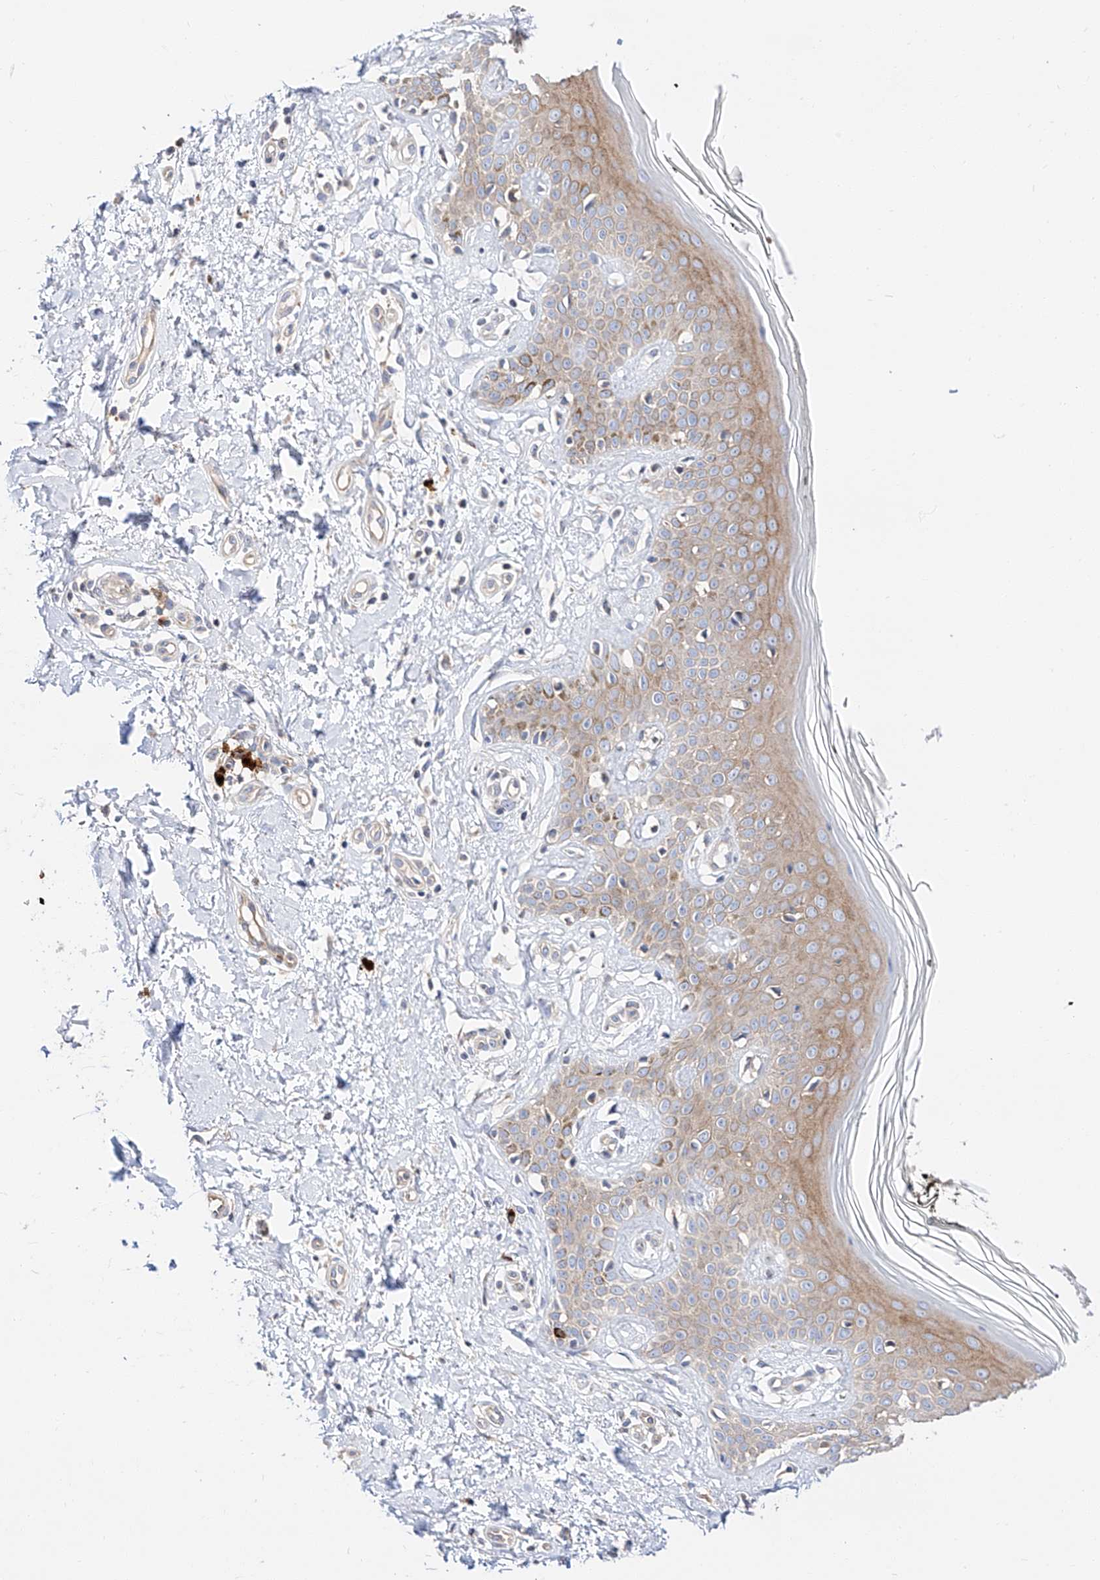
{"staining": {"intensity": "negative", "quantity": "none", "location": "none"}, "tissue": "skin", "cell_type": "Fibroblasts", "image_type": "normal", "snomed": [{"axis": "morphology", "description": "Normal tissue, NOS"}, {"axis": "topography", "description": "Skin"}], "caption": "Fibroblasts show no significant positivity in benign skin. (Stains: DAB immunohistochemistry (IHC) with hematoxylin counter stain, Microscopy: brightfield microscopy at high magnification).", "gene": "GLMN", "patient": {"sex": "female", "age": 64}}